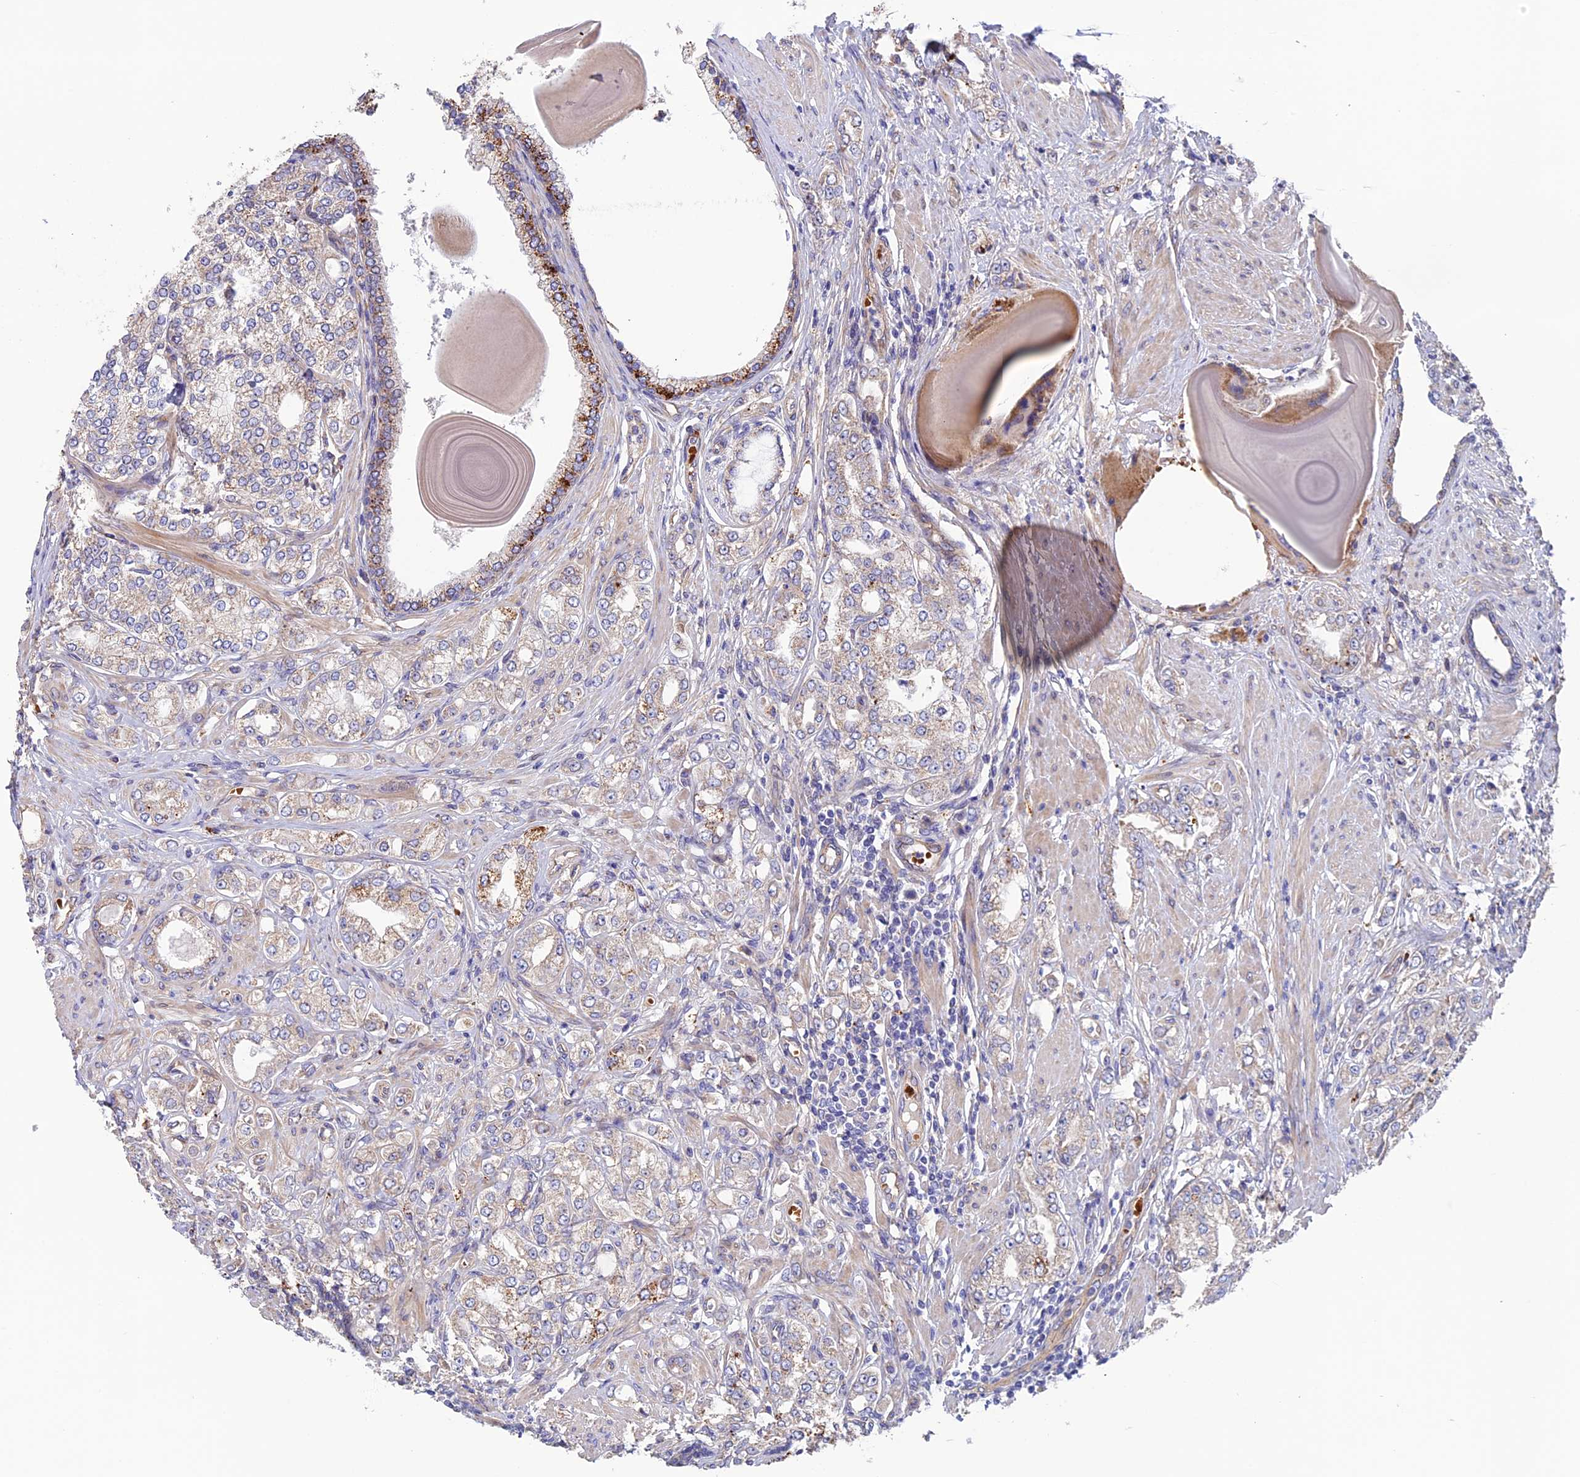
{"staining": {"intensity": "moderate", "quantity": "<25%", "location": "cytoplasmic/membranous"}, "tissue": "prostate cancer", "cell_type": "Tumor cells", "image_type": "cancer", "snomed": [{"axis": "morphology", "description": "Adenocarcinoma, High grade"}, {"axis": "topography", "description": "Prostate"}], "caption": "Brown immunohistochemical staining in human prostate adenocarcinoma (high-grade) reveals moderate cytoplasmic/membranous staining in approximately <25% of tumor cells.", "gene": "DUS3L", "patient": {"sex": "male", "age": 64}}